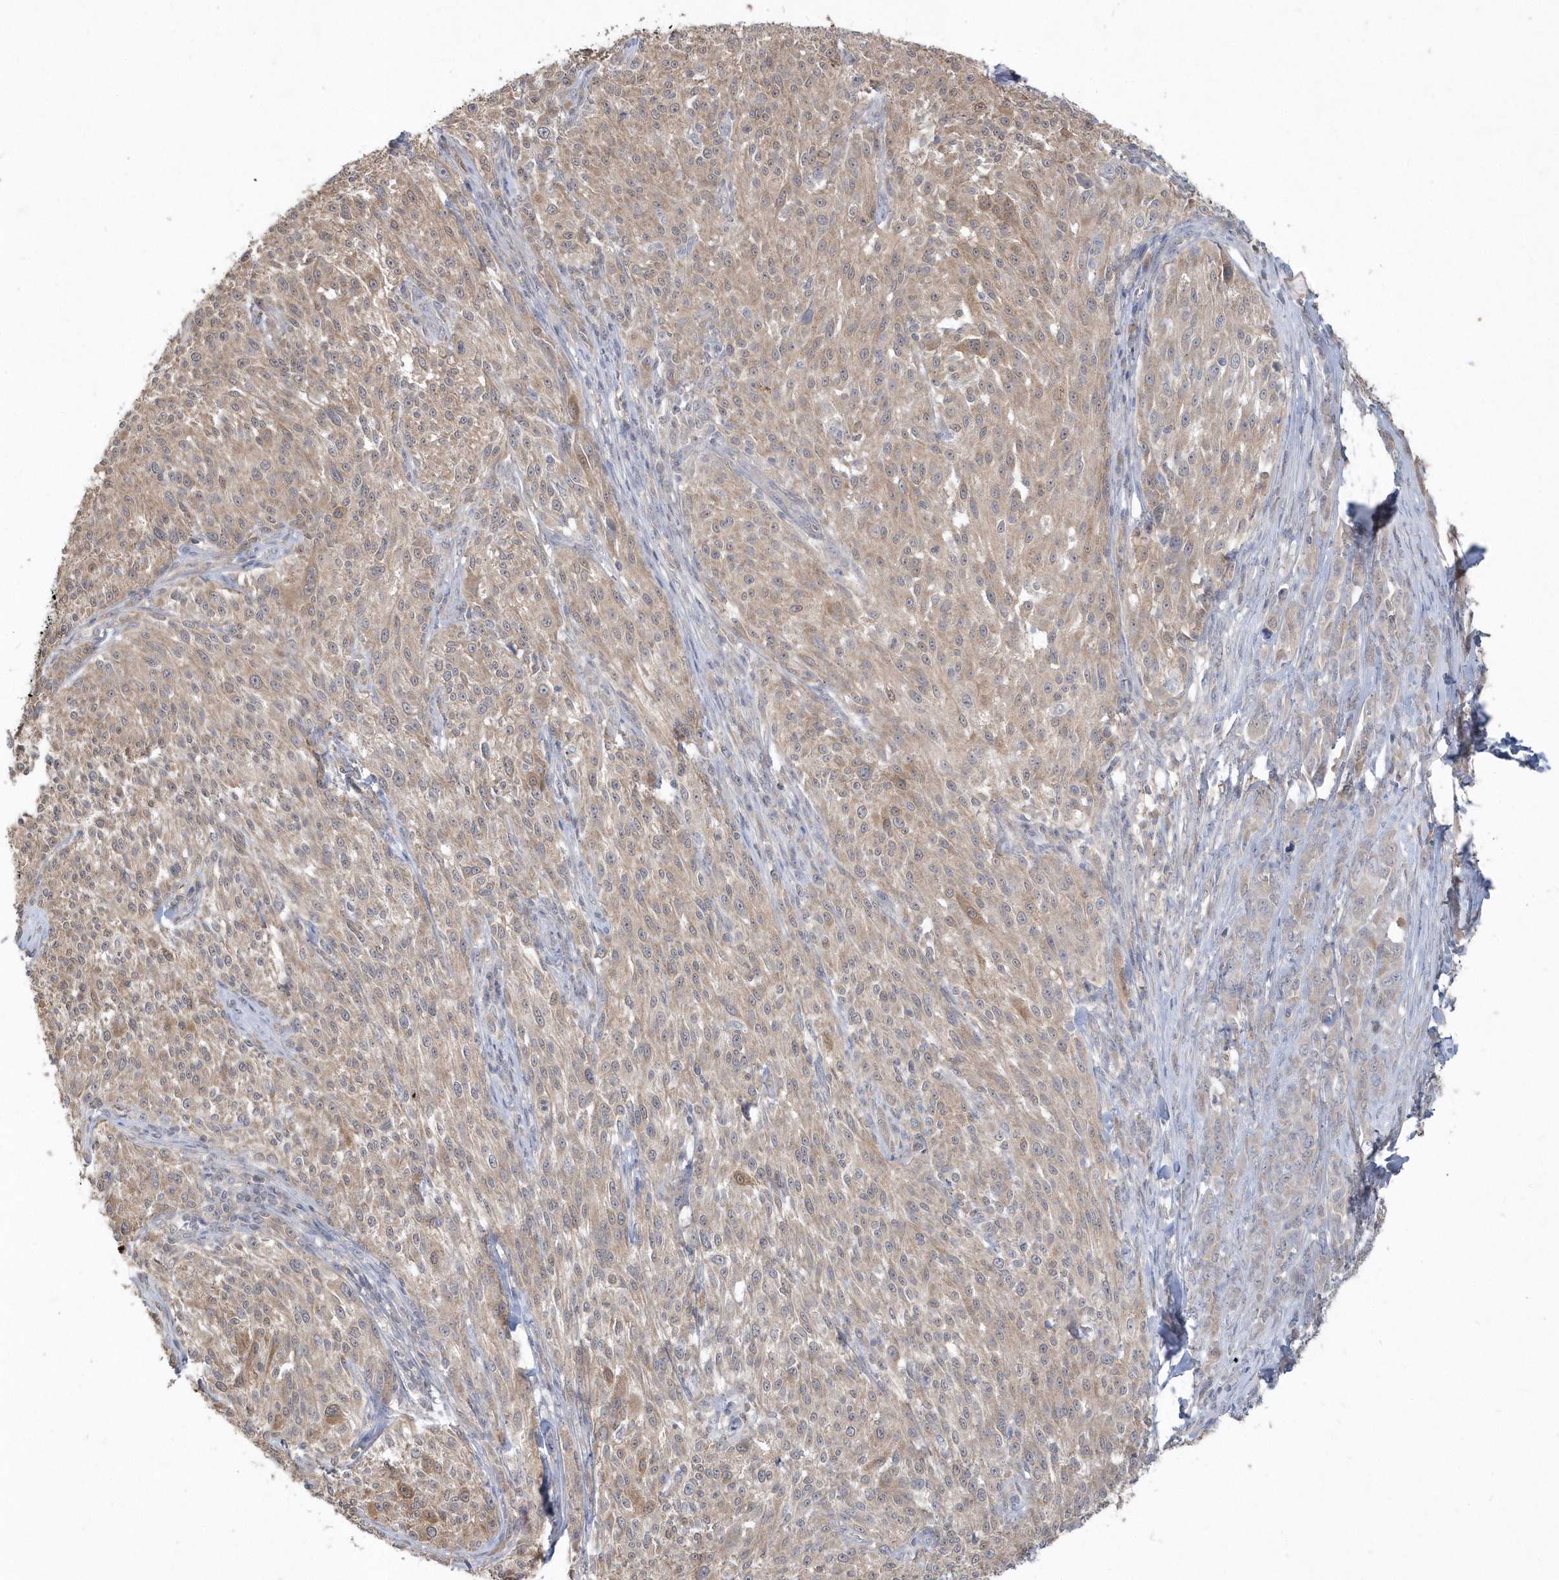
{"staining": {"intensity": "moderate", "quantity": ">75%", "location": "cytoplasmic/membranous"}, "tissue": "melanoma", "cell_type": "Tumor cells", "image_type": "cancer", "snomed": [{"axis": "morphology", "description": "Malignant melanoma, NOS"}, {"axis": "topography", "description": "Skin of trunk"}], "caption": "Moderate cytoplasmic/membranous positivity is seen in about >75% of tumor cells in melanoma. Nuclei are stained in blue.", "gene": "AKR7A2", "patient": {"sex": "male", "age": 71}}